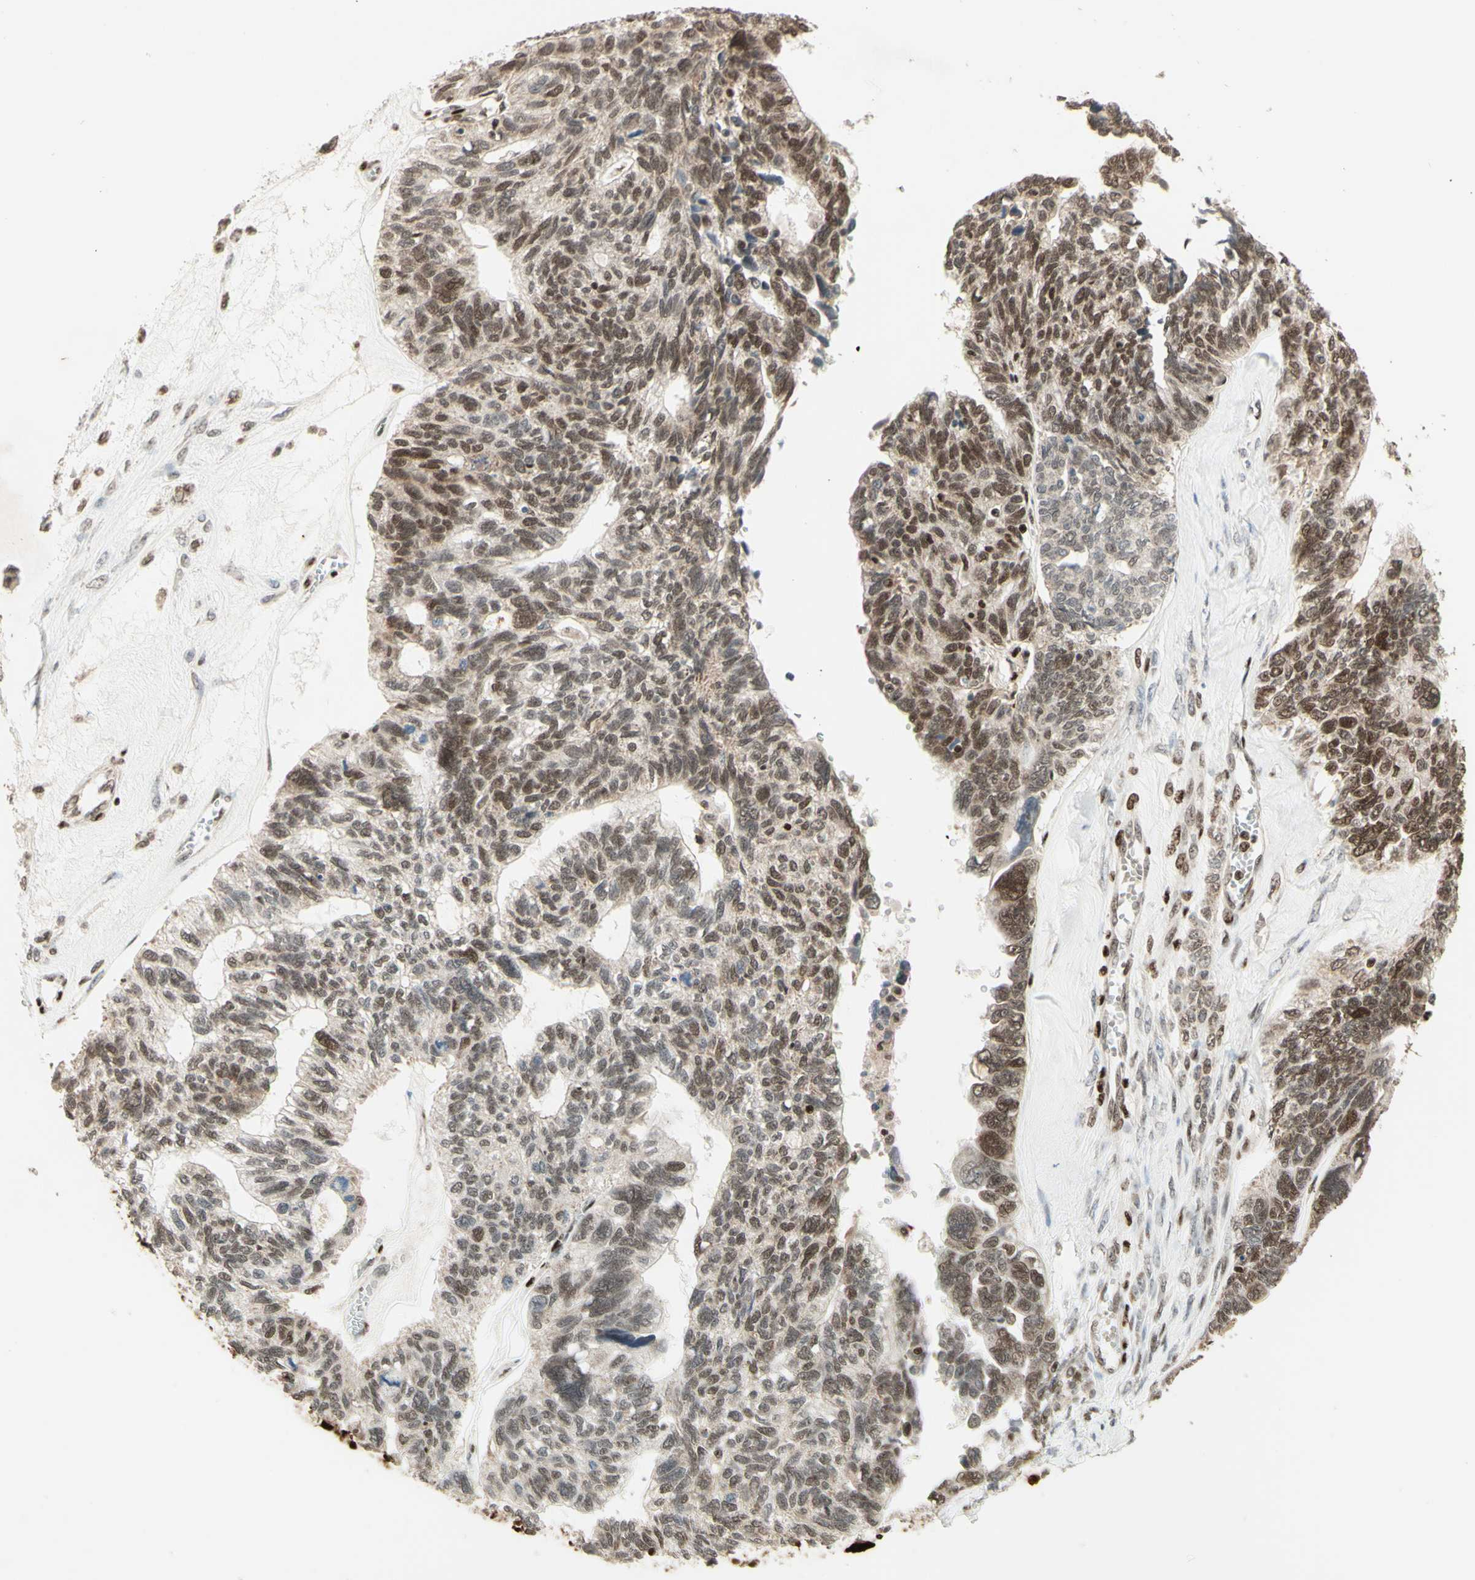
{"staining": {"intensity": "moderate", "quantity": ">75%", "location": "nuclear"}, "tissue": "ovarian cancer", "cell_type": "Tumor cells", "image_type": "cancer", "snomed": [{"axis": "morphology", "description": "Cystadenocarcinoma, serous, NOS"}, {"axis": "topography", "description": "Ovary"}], "caption": "Human ovarian cancer (serous cystadenocarcinoma) stained with a protein marker demonstrates moderate staining in tumor cells.", "gene": "NR3C1", "patient": {"sex": "female", "age": 79}}